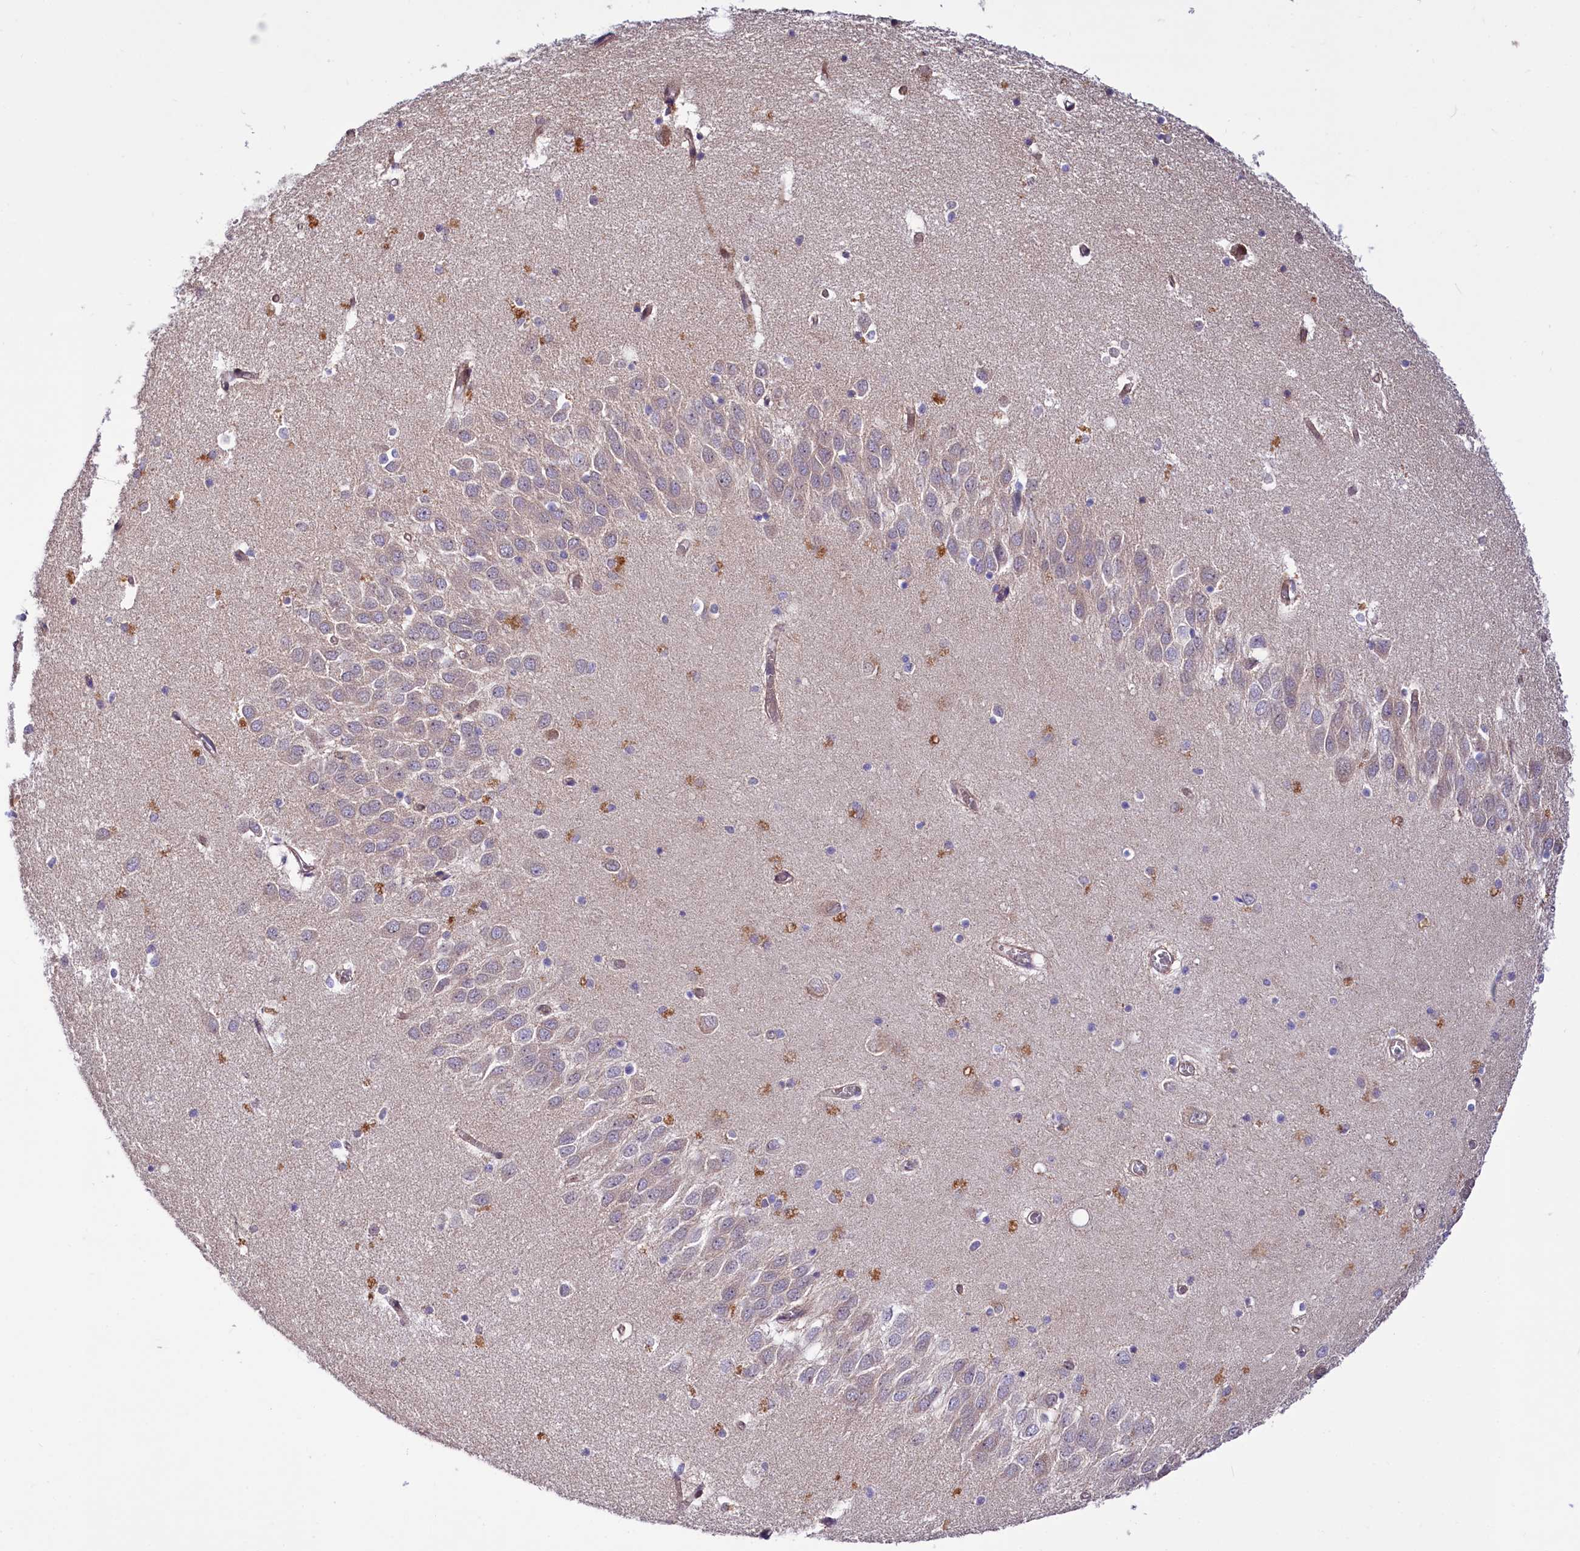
{"staining": {"intensity": "moderate", "quantity": "<25%", "location": "cytoplasmic/membranous"}, "tissue": "hippocampus", "cell_type": "Glial cells", "image_type": "normal", "snomed": [{"axis": "morphology", "description": "Normal tissue, NOS"}, {"axis": "topography", "description": "Hippocampus"}], "caption": "Protein expression by immunohistochemistry exhibits moderate cytoplasmic/membranous staining in approximately <25% of glial cells in unremarkable hippocampus. The staining was performed using DAB (3,3'-diaminobenzidine) to visualize the protein expression in brown, while the nuclei were stained in blue with hematoxylin (Magnification: 20x).", "gene": "PDZRN3", "patient": {"sex": "male", "age": 70}}